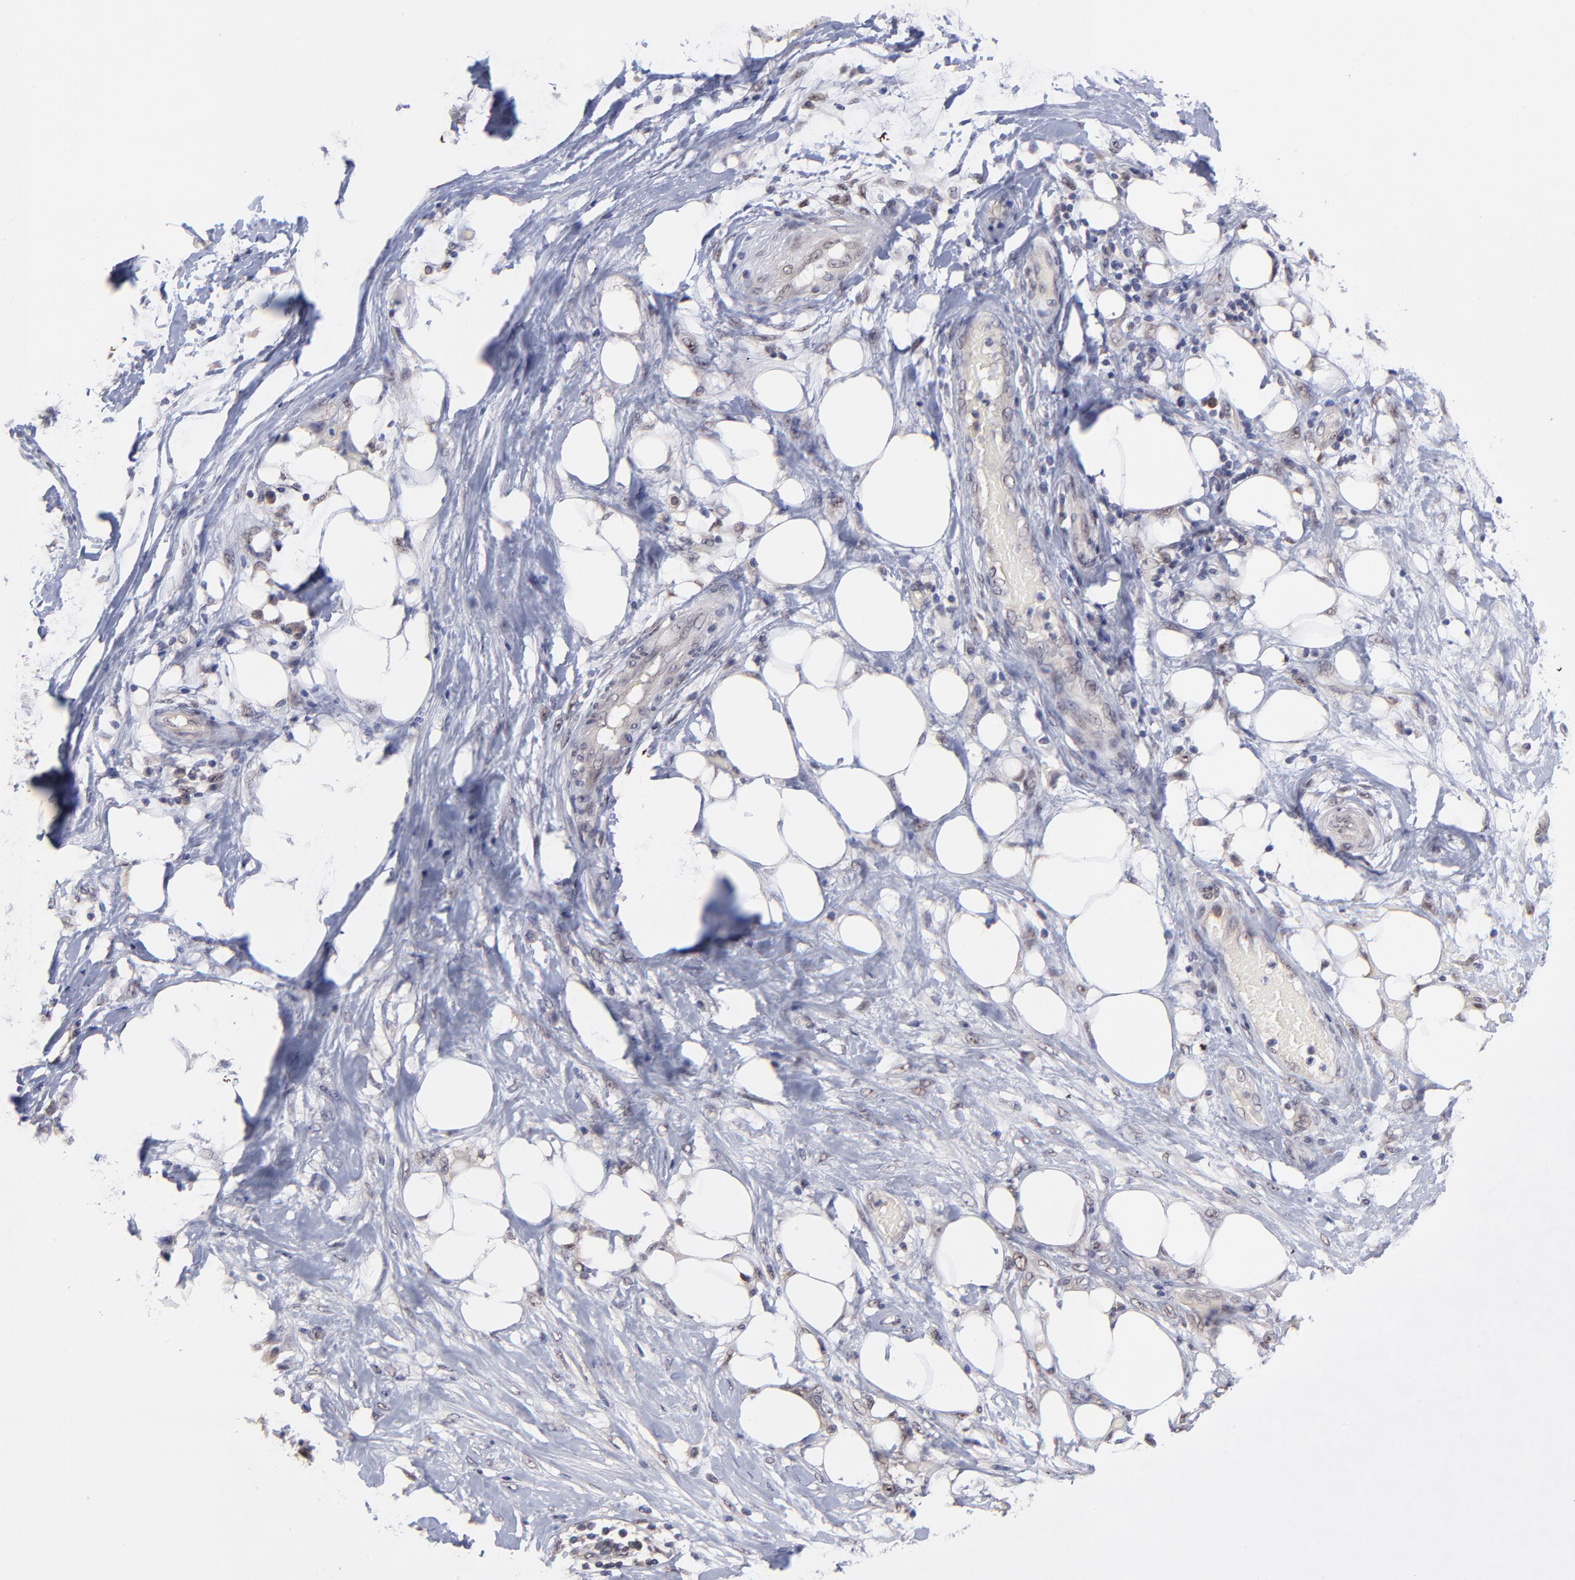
{"staining": {"intensity": "weak", "quantity": "<25%", "location": "nuclear"}, "tissue": "lung cancer", "cell_type": "Tumor cells", "image_type": "cancer", "snomed": [{"axis": "morphology", "description": "Inflammation, NOS"}, {"axis": "morphology", "description": "Squamous cell carcinoma, NOS"}, {"axis": "topography", "description": "Lymph node"}, {"axis": "topography", "description": "Soft tissue"}, {"axis": "topography", "description": "Lung"}], "caption": "Immunohistochemistry of lung squamous cell carcinoma demonstrates no positivity in tumor cells. (Brightfield microscopy of DAB (3,3'-diaminobenzidine) IHC at high magnification).", "gene": "UBE2E3", "patient": {"sex": "male", "age": 66}}